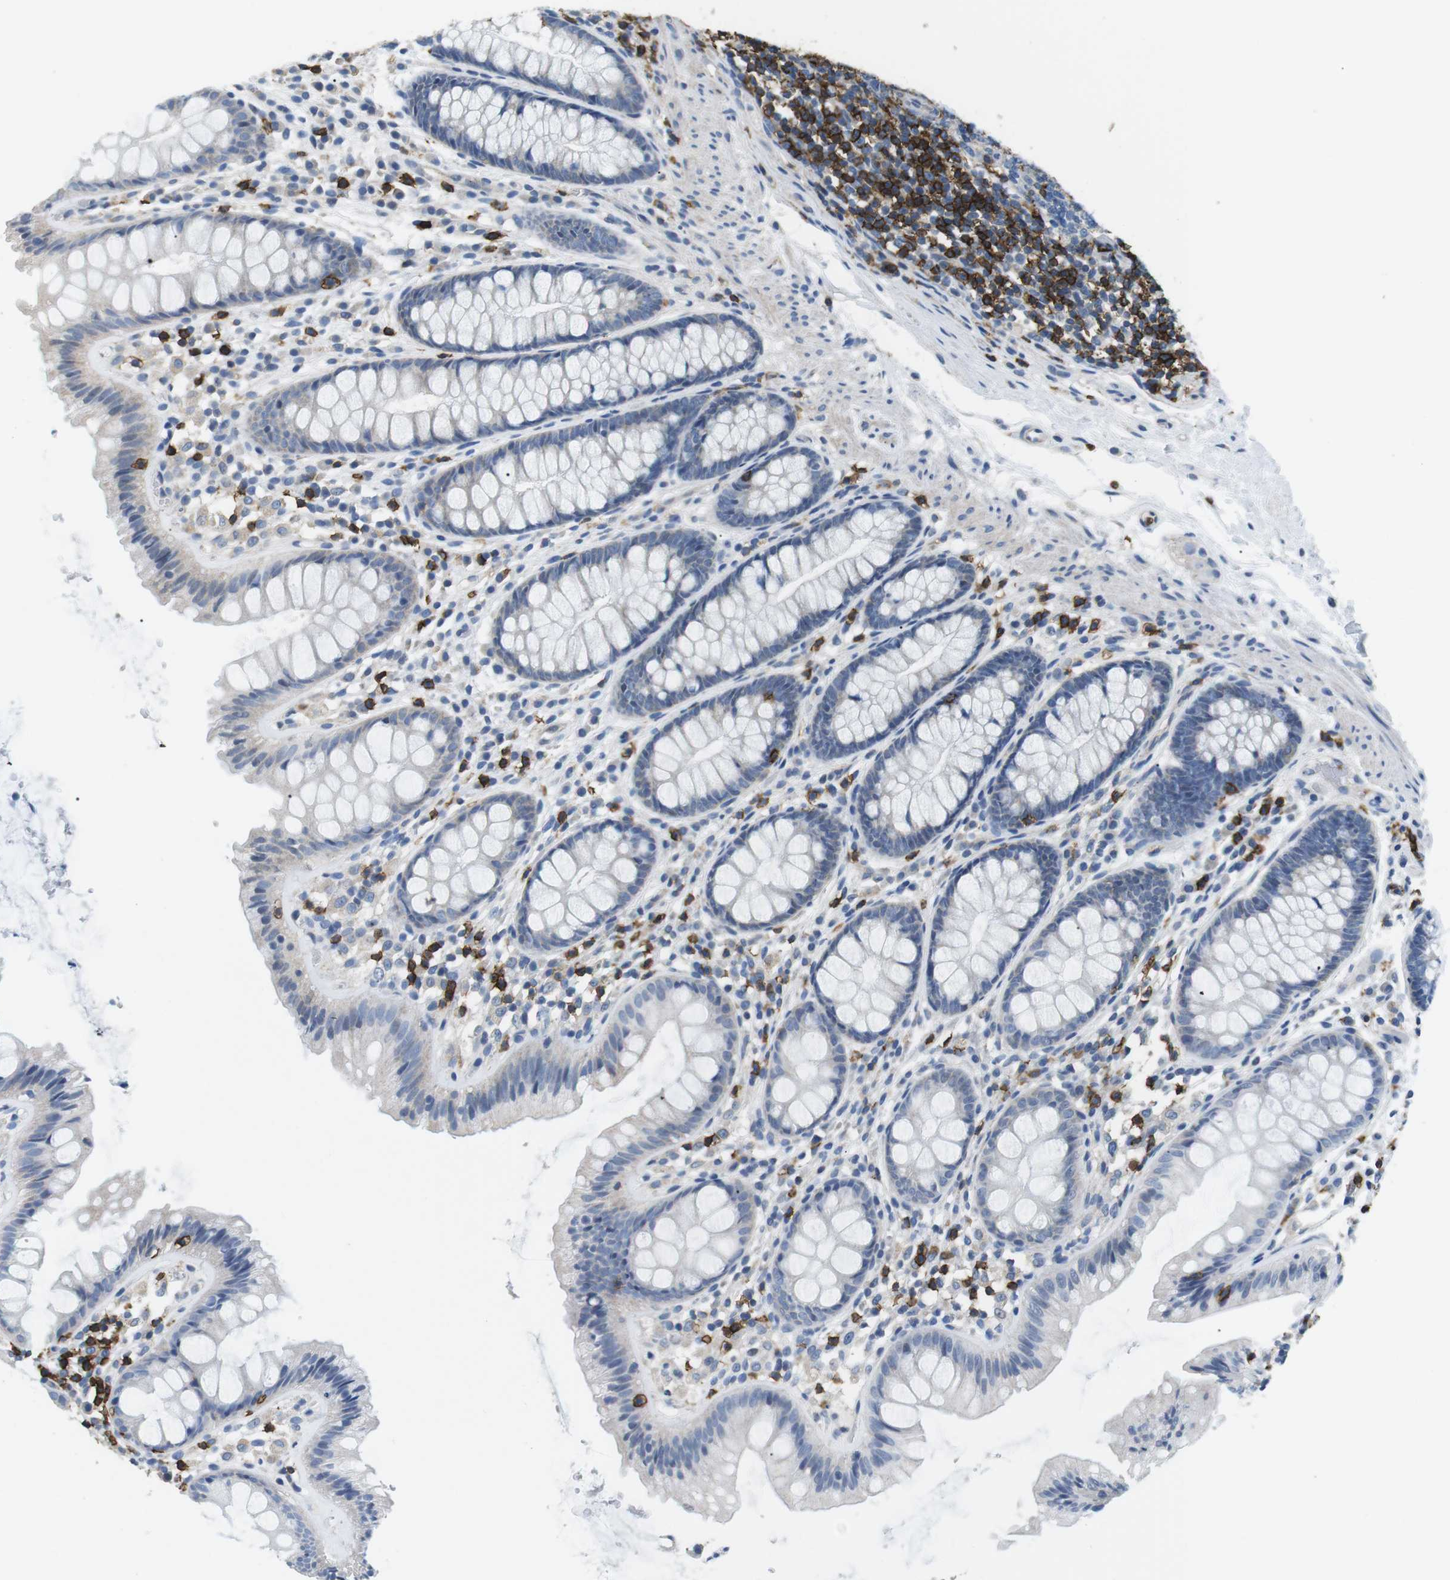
{"staining": {"intensity": "weak", "quantity": ">75%", "location": "cytoplasmic/membranous"}, "tissue": "colon", "cell_type": "Endothelial cells", "image_type": "normal", "snomed": [{"axis": "morphology", "description": "Normal tissue, NOS"}, {"axis": "topography", "description": "Colon"}], "caption": "Unremarkable colon displays weak cytoplasmic/membranous expression in approximately >75% of endothelial cells, visualized by immunohistochemistry. (DAB IHC with brightfield microscopy, high magnification).", "gene": "CD6", "patient": {"sex": "female", "age": 56}}